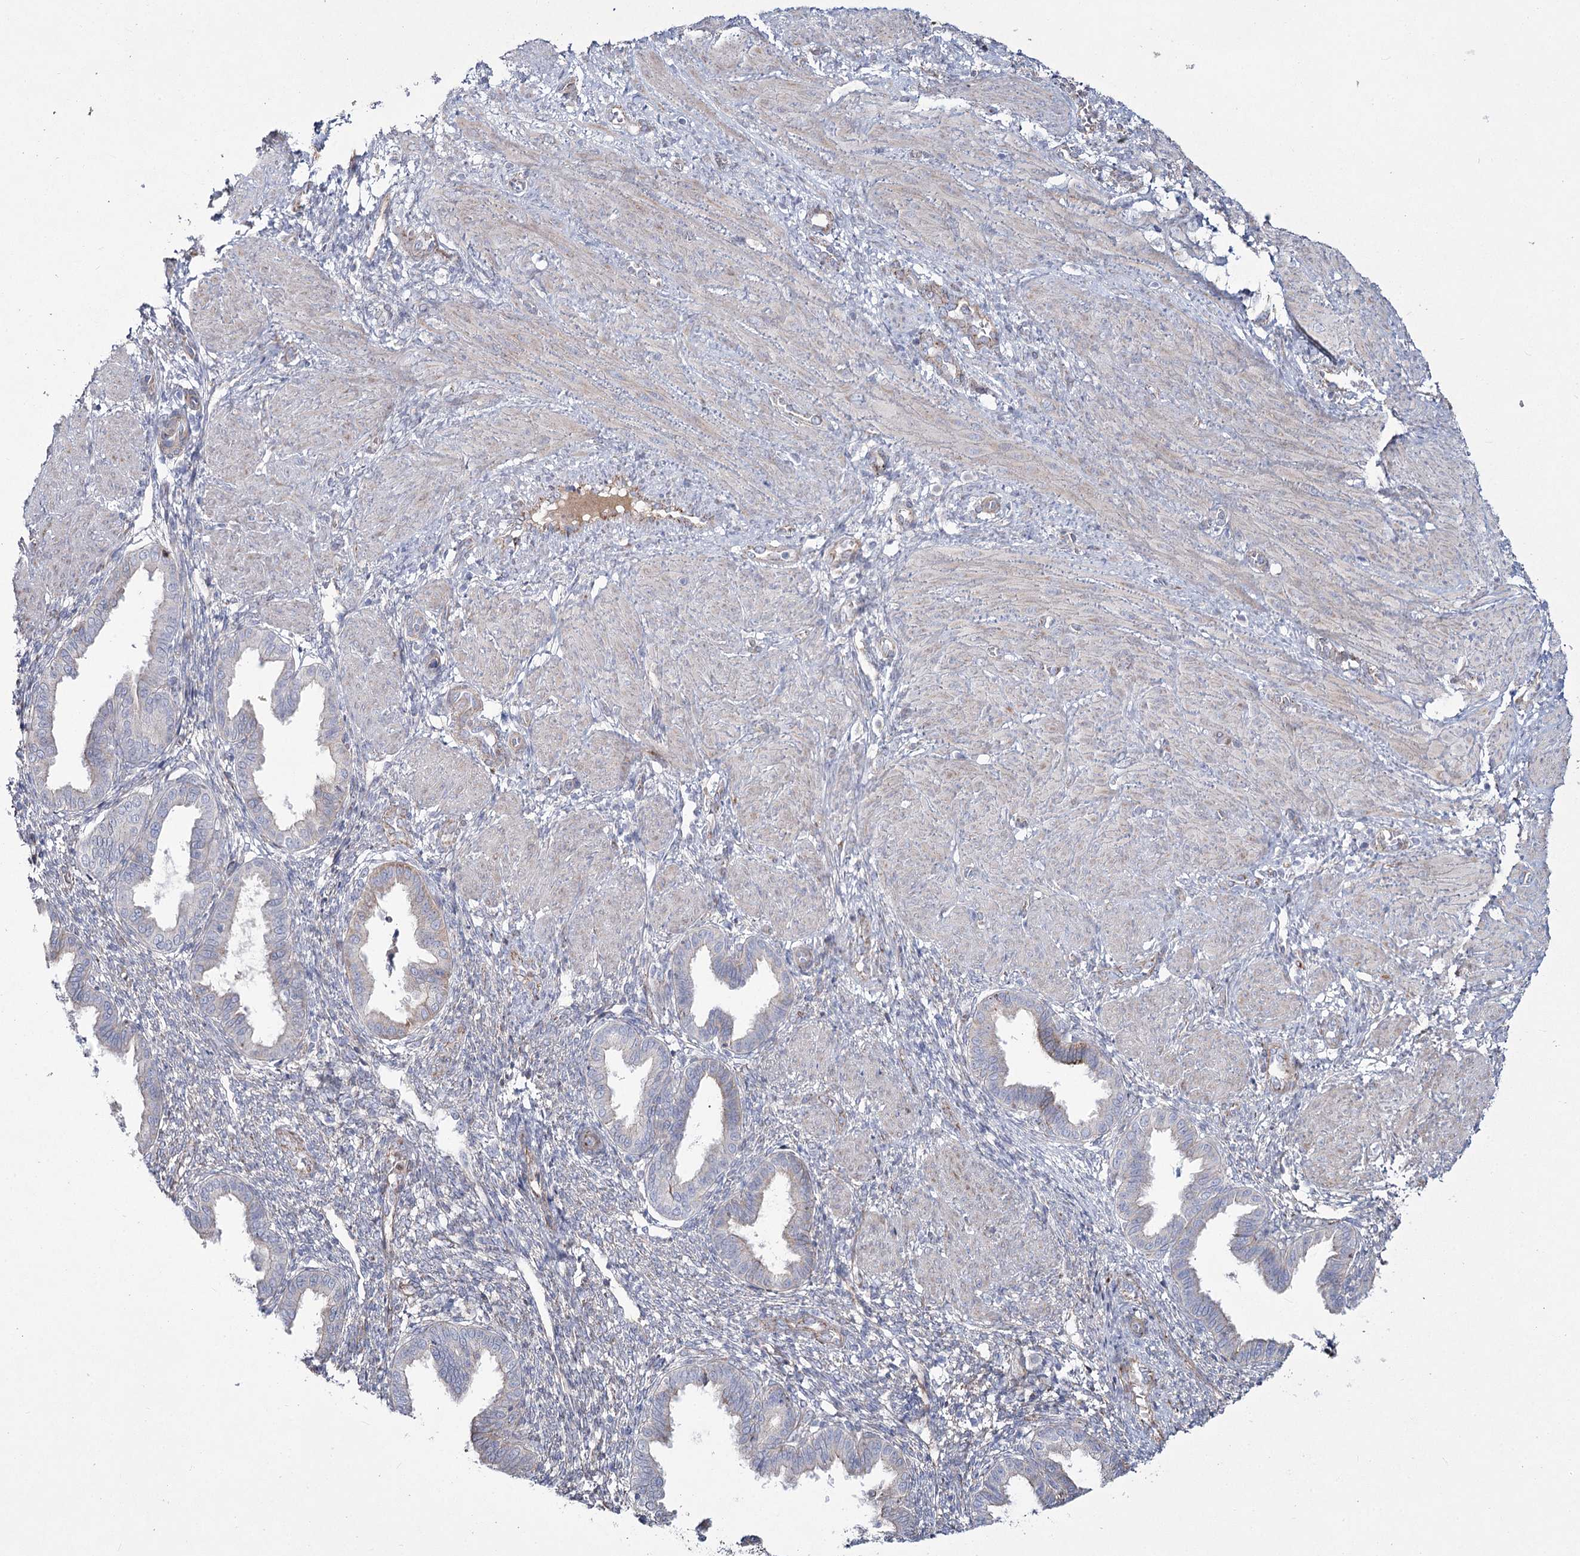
{"staining": {"intensity": "negative", "quantity": "none", "location": "none"}, "tissue": "endometrium", "cell_type": "Cells in endometrial stroma", "image_type": "normal", "snomed": [{"axis": "morphology", "description": "Normal tissue, NOS"}, {"axis": "topography", "description": "Endometrium"}], "caption": "DAB (3,3'-diaminobenzidine) immunohistochemical staining of unremarkable endometrium shows no significant staining in cells in endometrial stroma.", "gene": "ME3", "patient": {"sex": "female", "age": 33}}